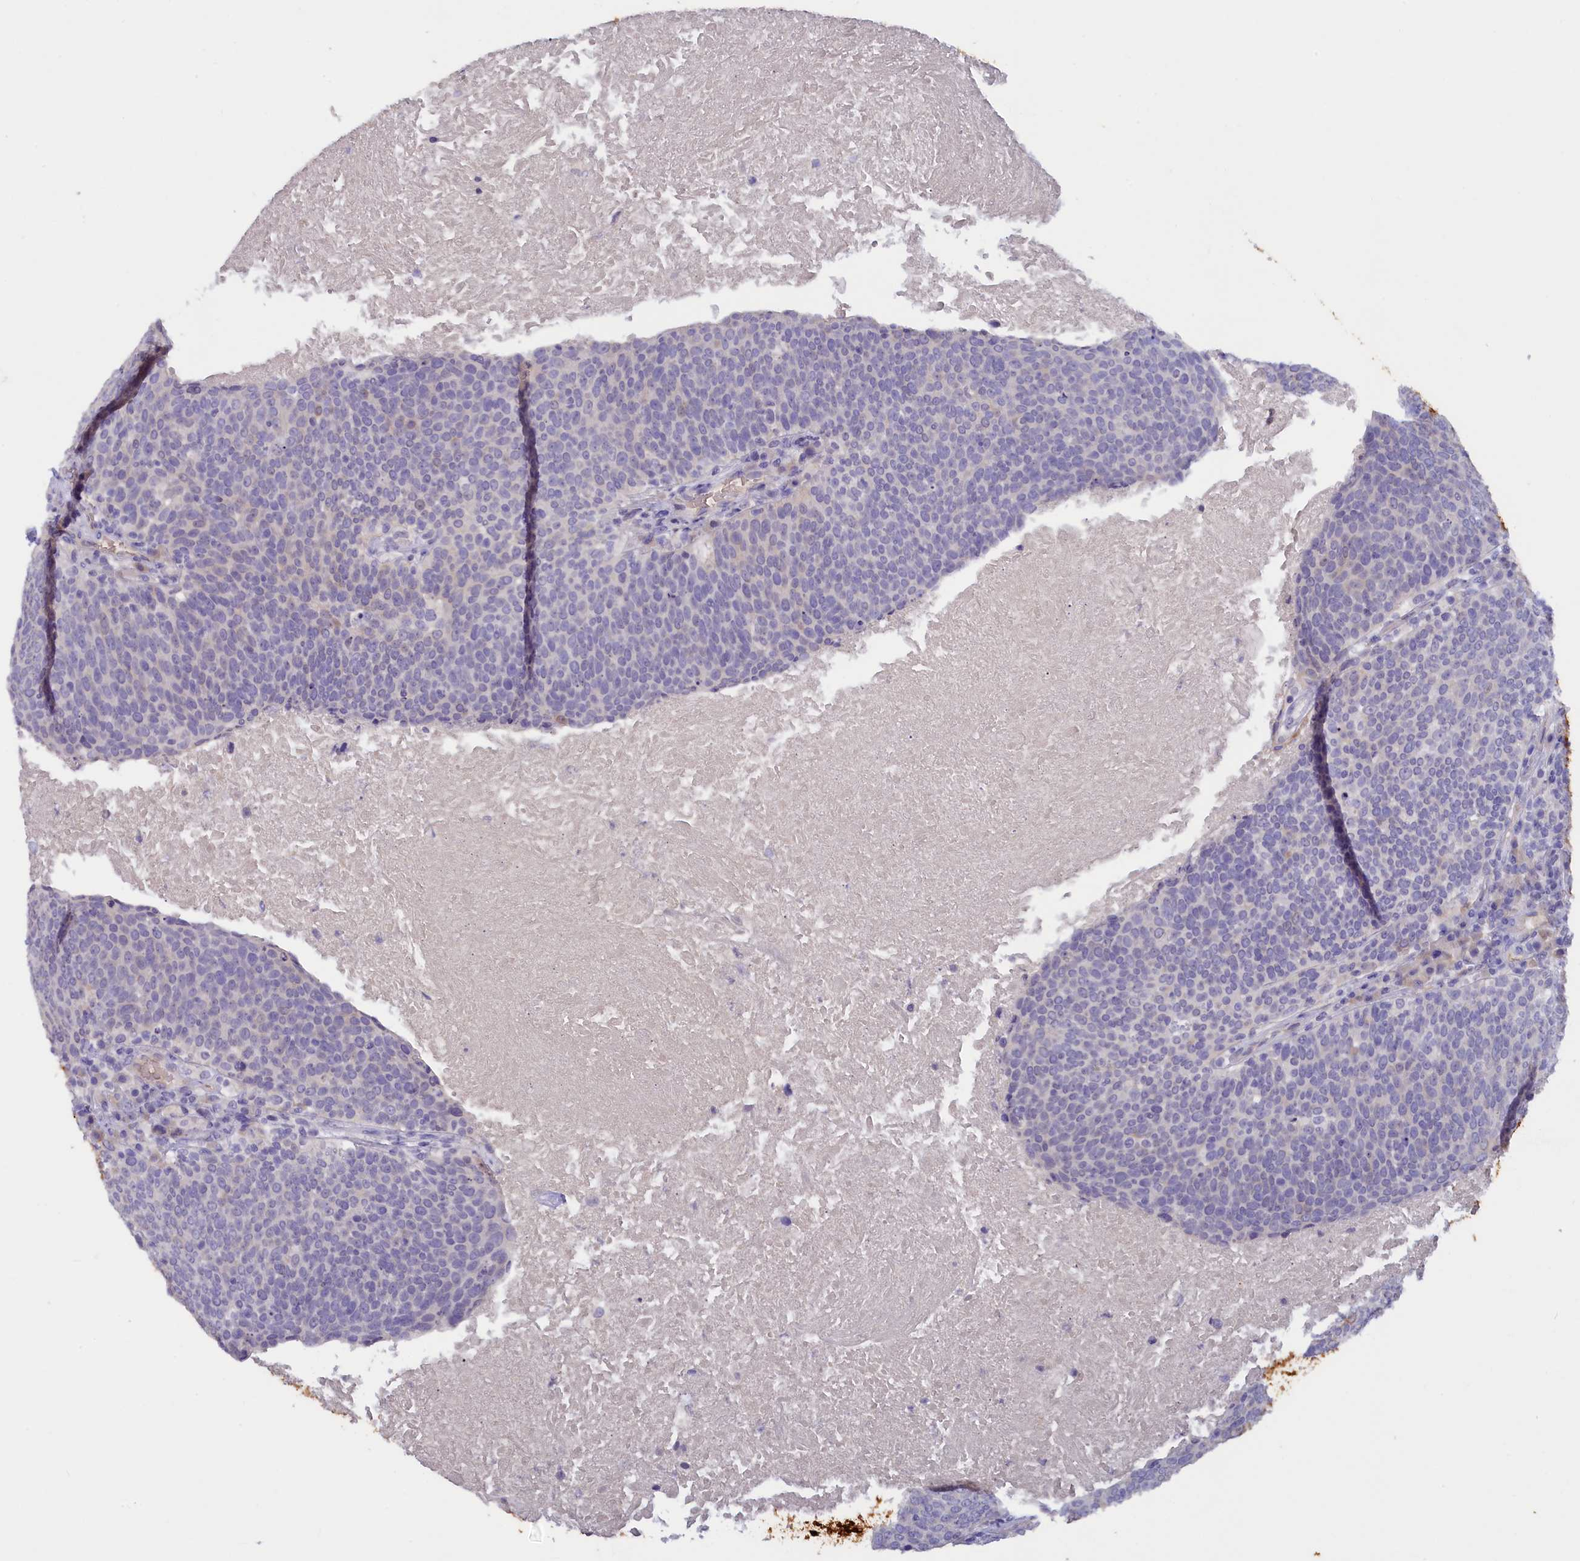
{"staining": {"intensity": "negative", "quantity": "none", "location": "none"}, "tissue": "head and neck cancer", "cell_type": "Tumor cells", "image_type": "cancer", "snomed": [{"axis": "morphology", "description": "Squamous cell carcinoma, NOS"}, {"axis": "morphology", "description": "Squamous cell carcinoma, metastatic, NOS"}, {"axis": "topography", "description": "Lymph node"}, {"axis": "topography", "description": "Head-Neck"}], "caption": "This micrograph is of head and neck cancer (squamous cell carcinoma) stained with immunohistochemistry (IHC) to label a protein in brown with the nuclei are counter-stained blue. There is no expression in tumor cells.", "gene": "ZSWIM4", "patient": {"sex": "male", "age": 62}}